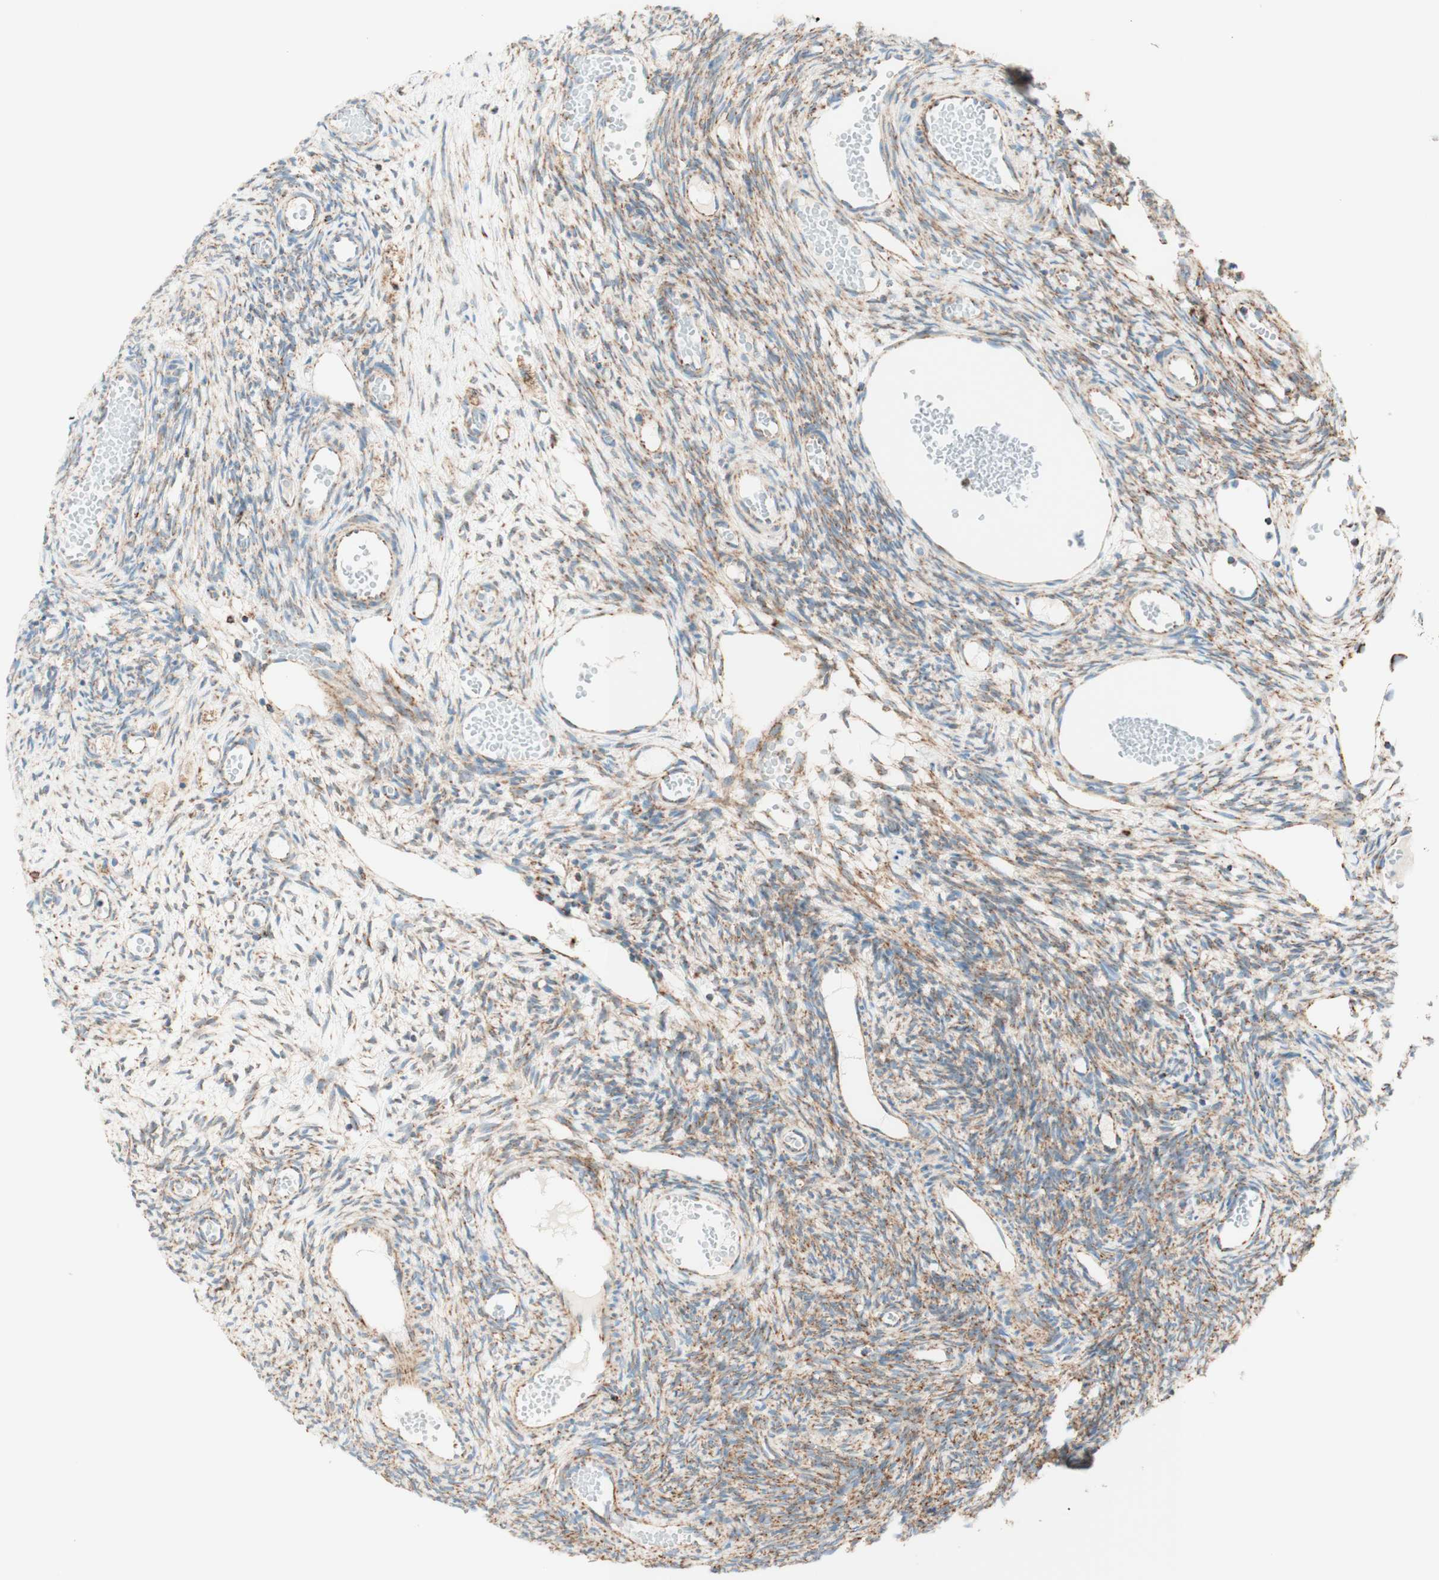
{"staining": {"intensity": "moderate", "quantity": ">75%", "location": "cytoplasmic/membranous"}, "tissue": "ovary", "cell_type": "Ovarian stroma cells", "image_type": "normal", "snomed": [{"axis": "morphology", "description": "Normal tissue, NOS"}, {"axis": "topography", "description": "Ovary"}], "caption": "DAB (3,3'-diaminobenzidine) immunohistochemical staining of normal human ovary shows moderate cytoplasmic/membranous protein expression in approximately >75% of ovarian stroma cells.", "gene": "TOMM20", "patient": {"sex": "female", "age": 35}}